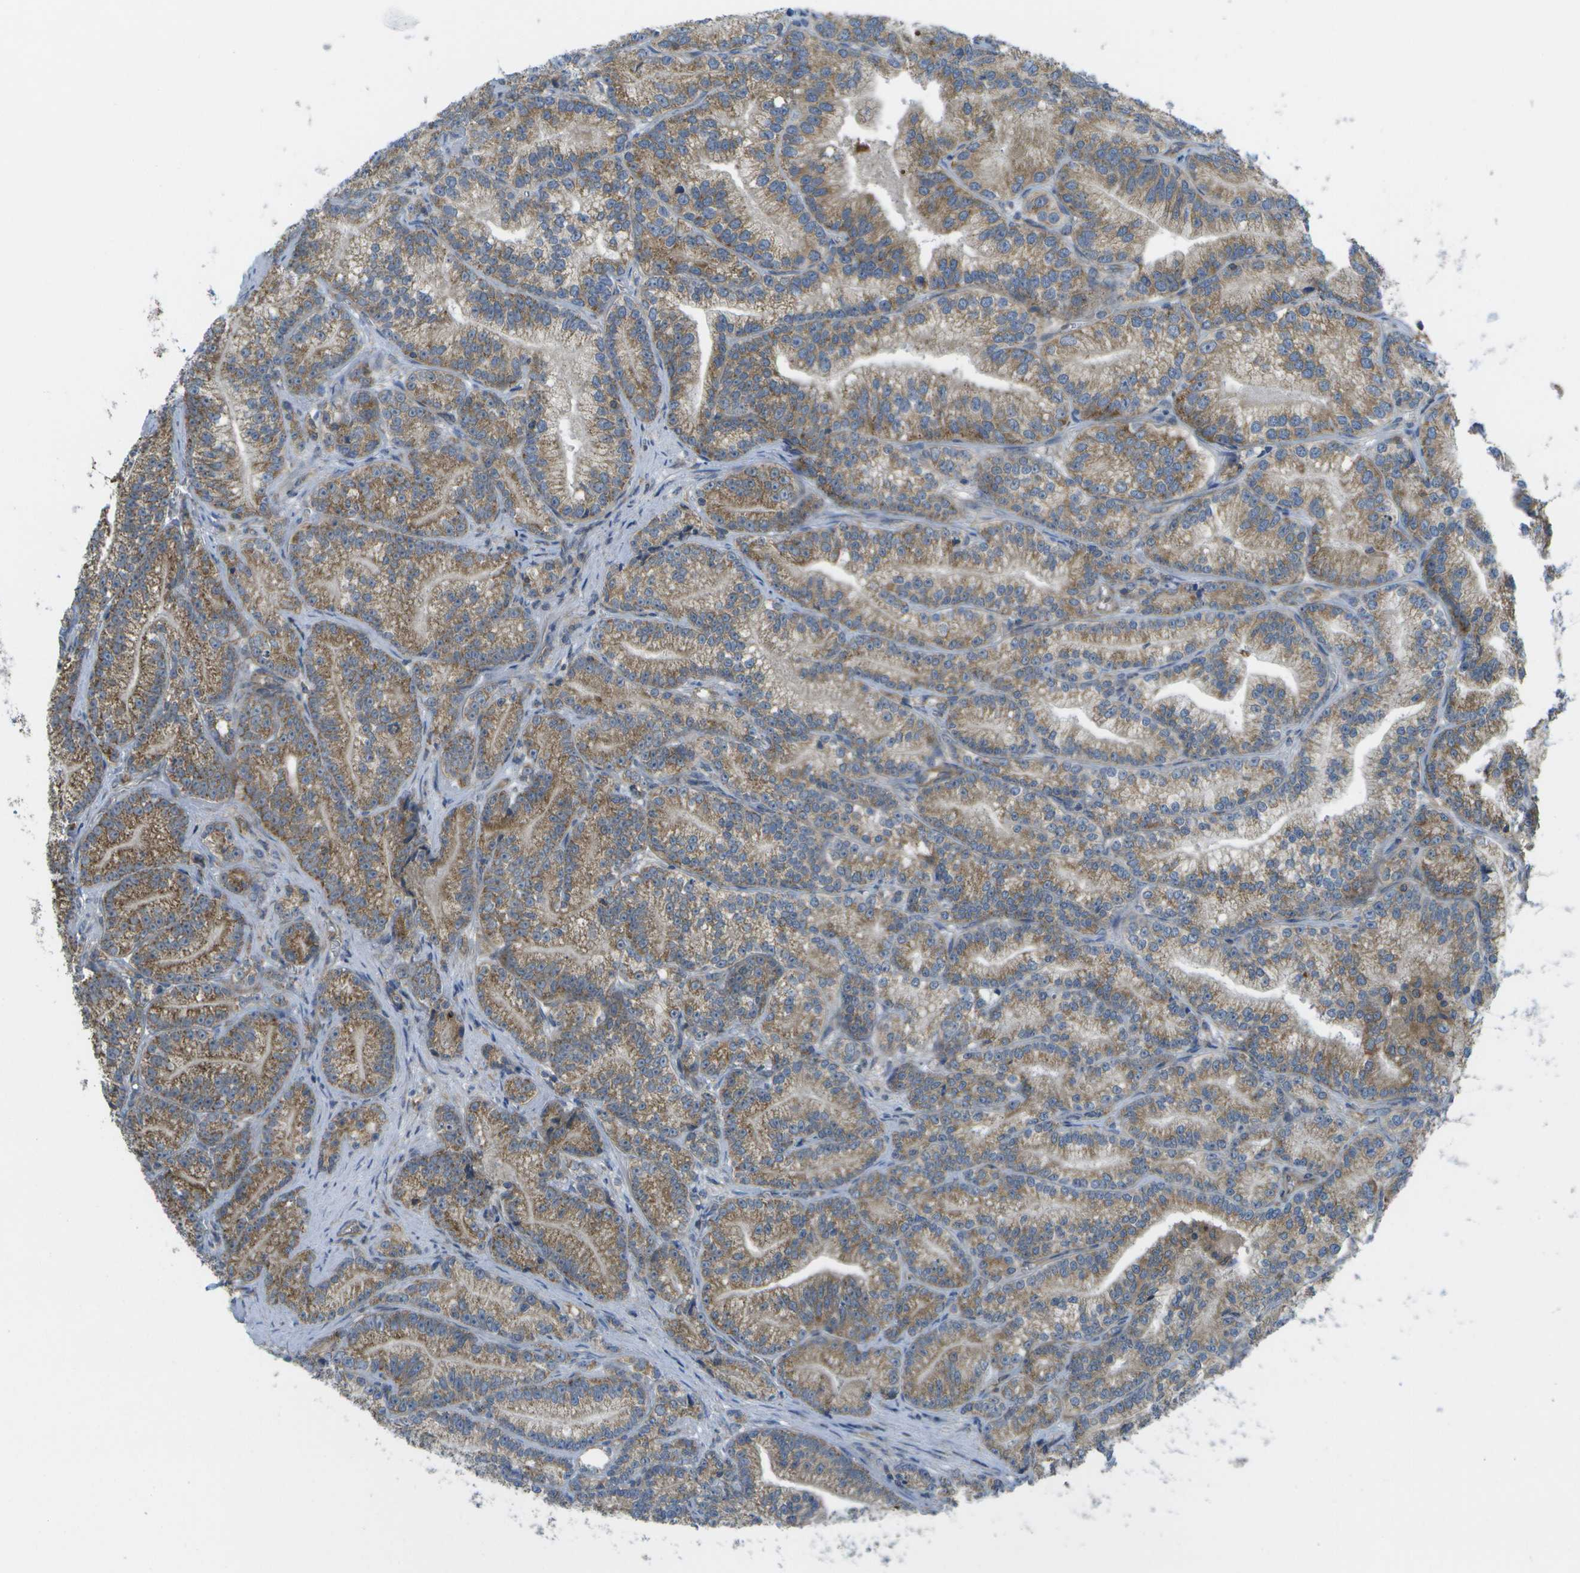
{"staining": {"intensity": "moderate", "quantity": ">75%", "location": "cytoplasmic/membranous"}, "tissue": "prostate cancer", "cell_type": "Tumor cells", "image_type": "cancer", "snomed": [{"axis": "morphology", "description": "Adenocarcinoma, Low grade"}, {"axis": "topography", "description": "Prostate"}], "caption": "Prostate cancer stained with DAB immunohistochemistry demonstrates medium levels of moderate cytoplasmic/membranous expression in about >75% of tumor cells.", "gene": "DPM3", "patient": {"sex": "male", "age": 89}}